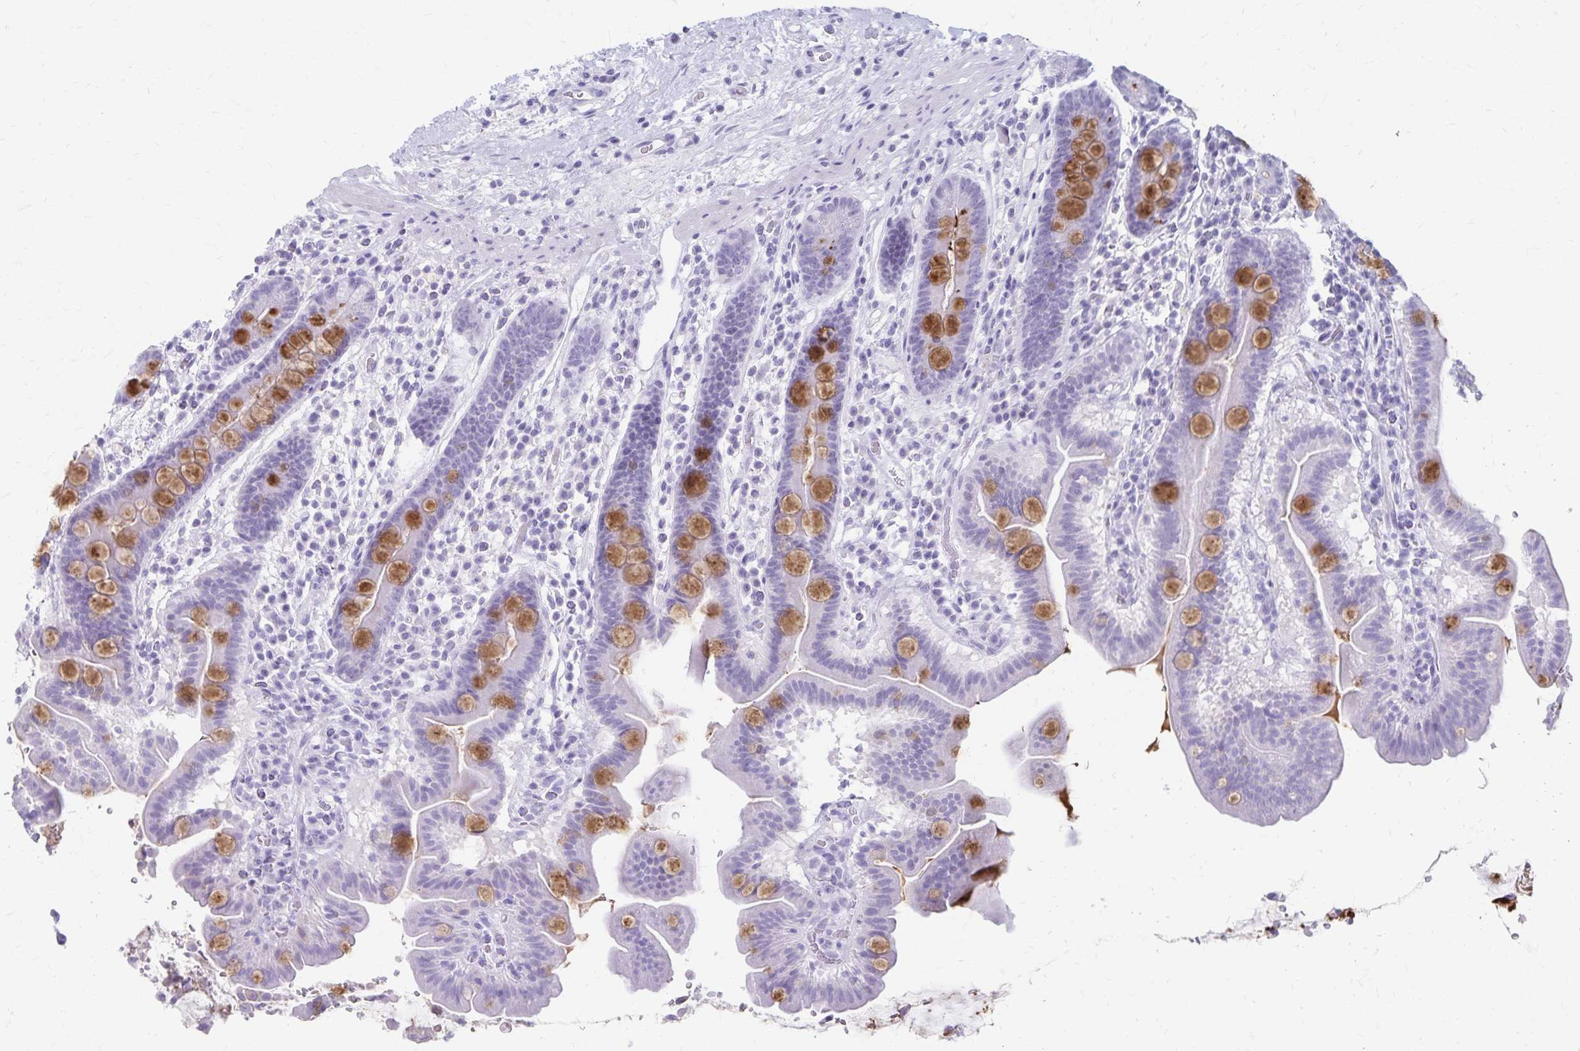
{"staining": {"intensity": "moderate", "quantity": "<25%", "location": "cytoplasmic/membranous"}, "tissue": "small intestine", "cell_type": "Glandular cells", "image_type": "normal", "snomed": [{"axis": "morphology", "description": "Normal tissue, NOS"}, {"axis": "topography", "description": "Small intestine"}], "caption": "Immunohistochemical staining of unremarkable human small intestine displays <25% levels of moderate cytoplasmic/membranous protein positivity in approximately <25% of glandular cells. (DAB IHC, brown staining for protein, blue staining for nuclei).", "gene": "GPBAR1", "patient": {"sex": "male", "age": 26}}